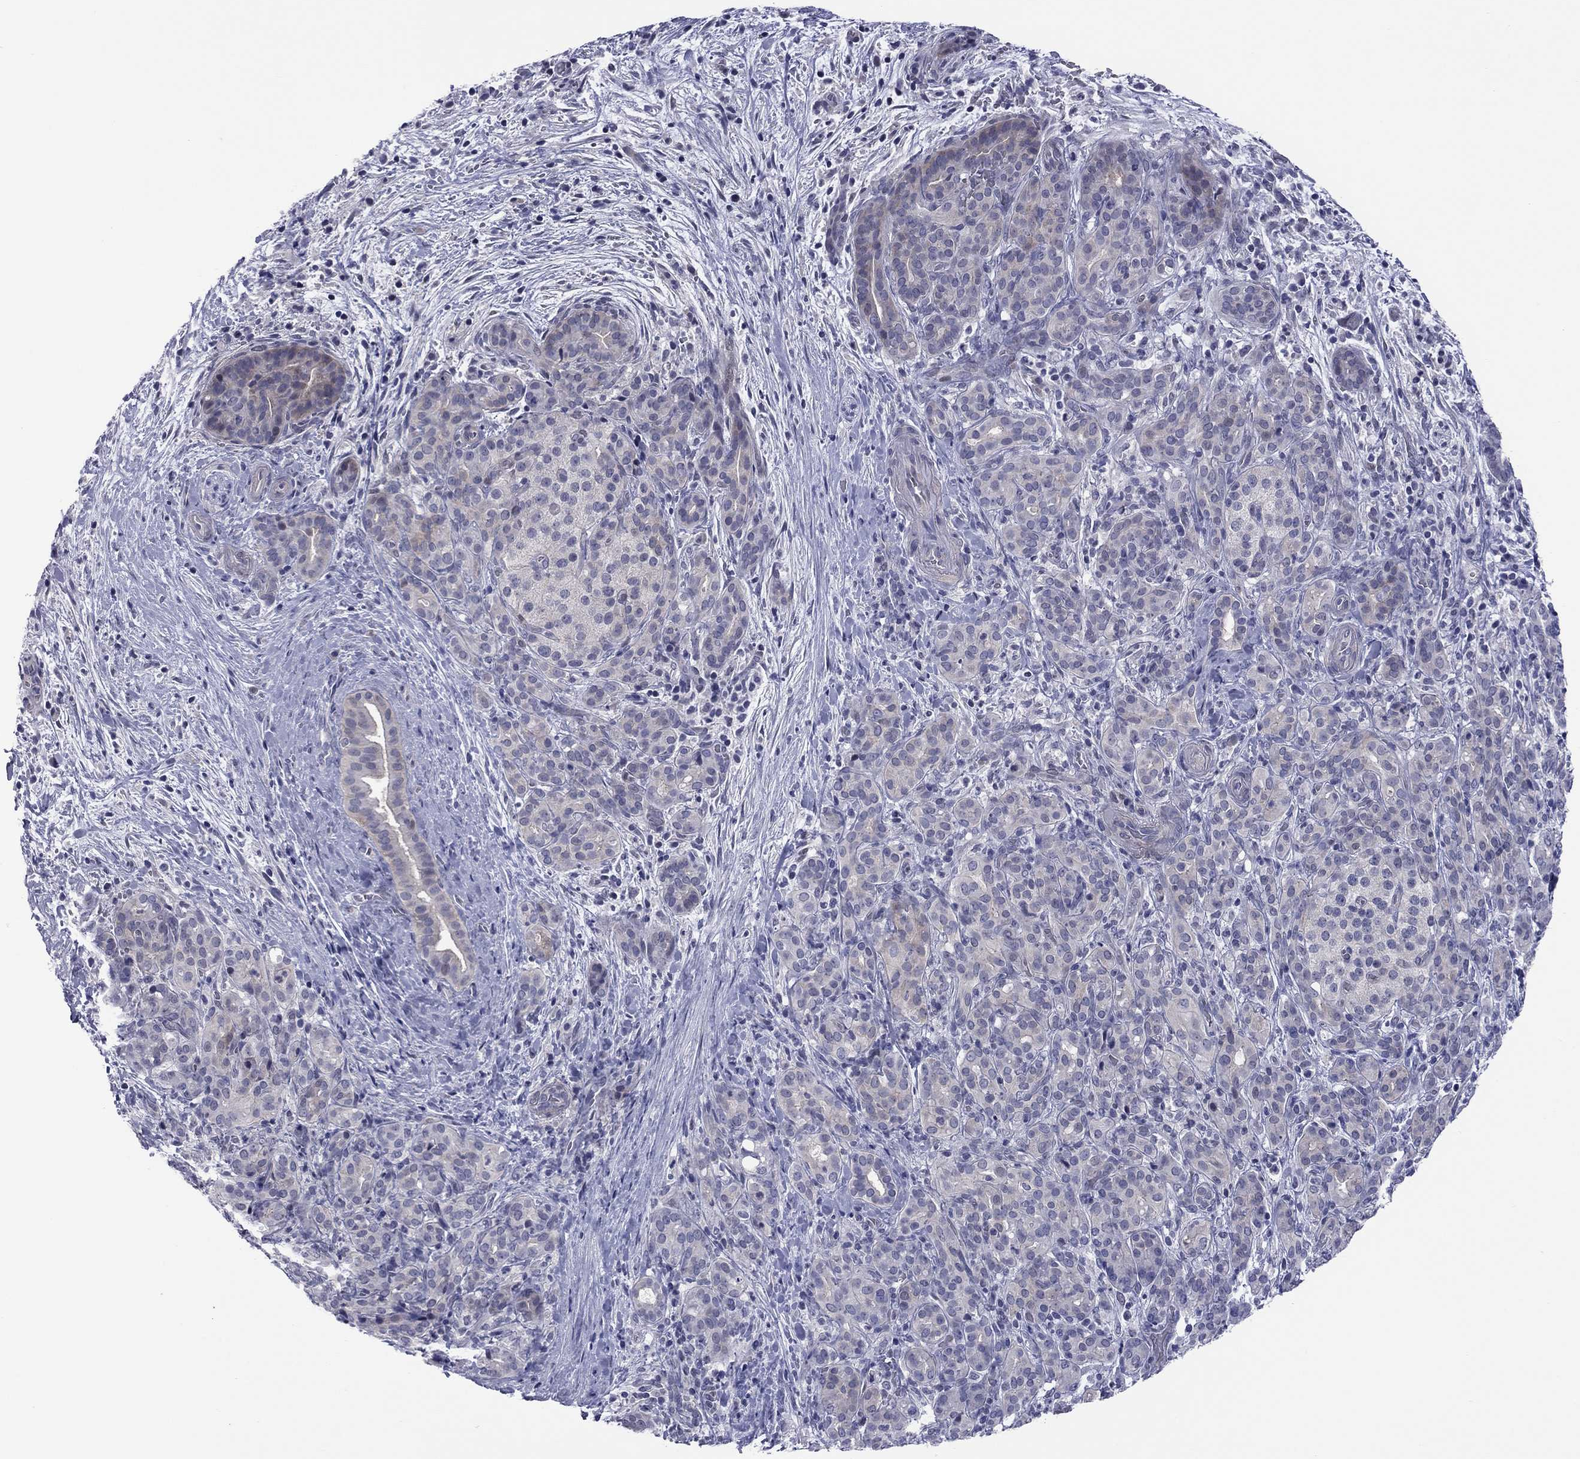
{"staining": {"intensity": "negative", "quantity": "none", "location": "none"}, "tissue": "pancreatic cancer", "cell_type": "Tumor cells", "image_type": "cancer", "snomed": [{"axis": "morphology", "description": "Adenocarcinoma, NOS"}, {"axis": "topography", "description": "Pancreas"}], "caption": "Protein analysis of pancreatic cancer (adenocarcinoma) demonstrates no significant staining in tumor cells.", "gene": "POU5F2", "patient": {"sex": "male", "age": 44}}